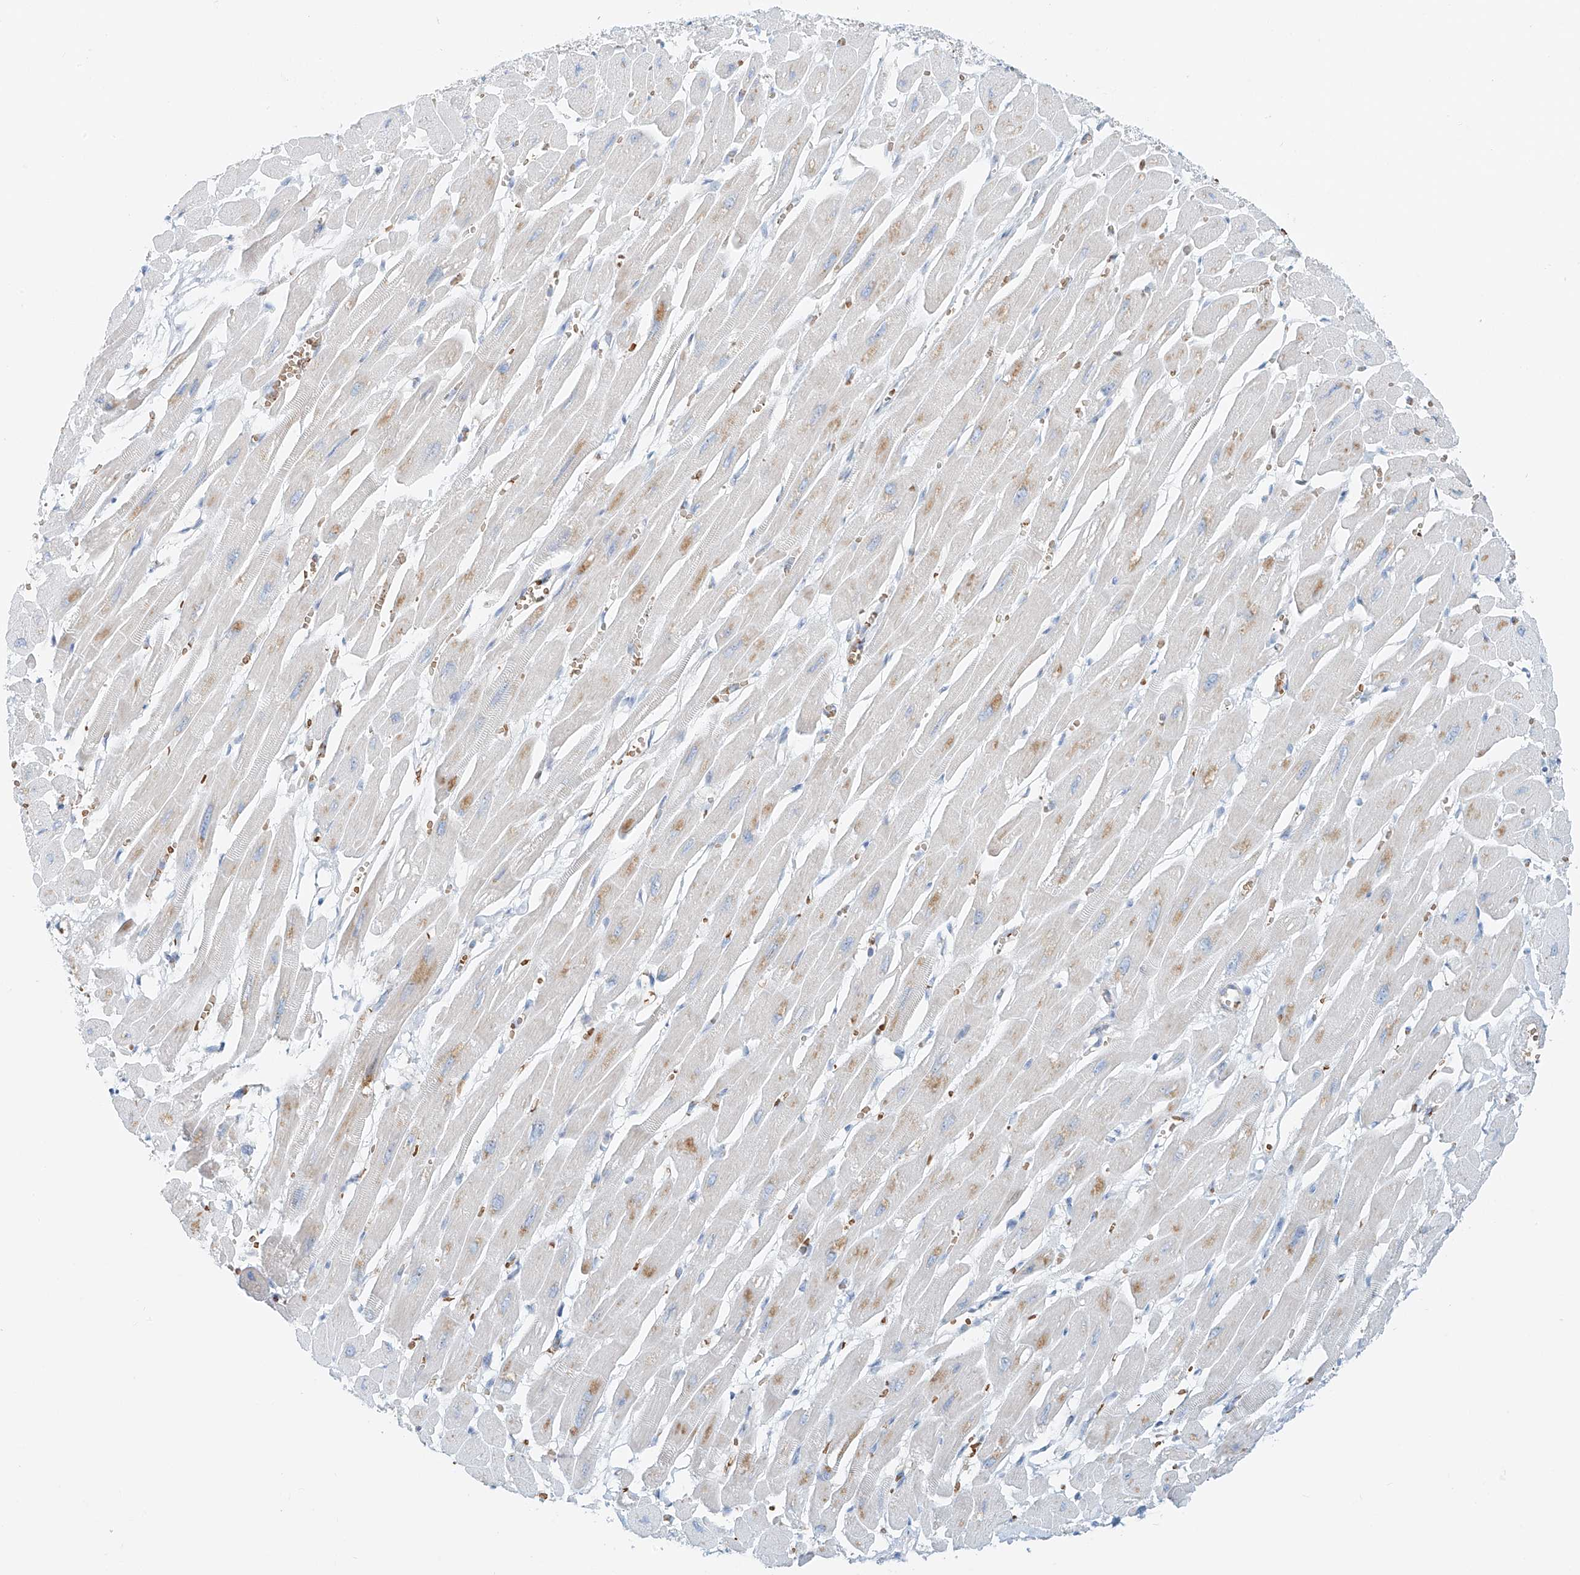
{"staining": {"intensity": "negative", "quantity": "none", "location": "none"}, "tissue": "heart muscle", "cell_type": "Cardiomyocytes", "image_type": "normal", "snomed": [{"axis": "morphology", "description": "Normal tissue, NOS"}, {"axis": "topography", "description": "Heart"}], "caption": "Human heart muscle stained for a protein using immunohistochemistry (IHC) exhibits no positivity in cardiomyocytes.", "gene": "EIPR1", "patient": {"sex": "female", "age": 54}}